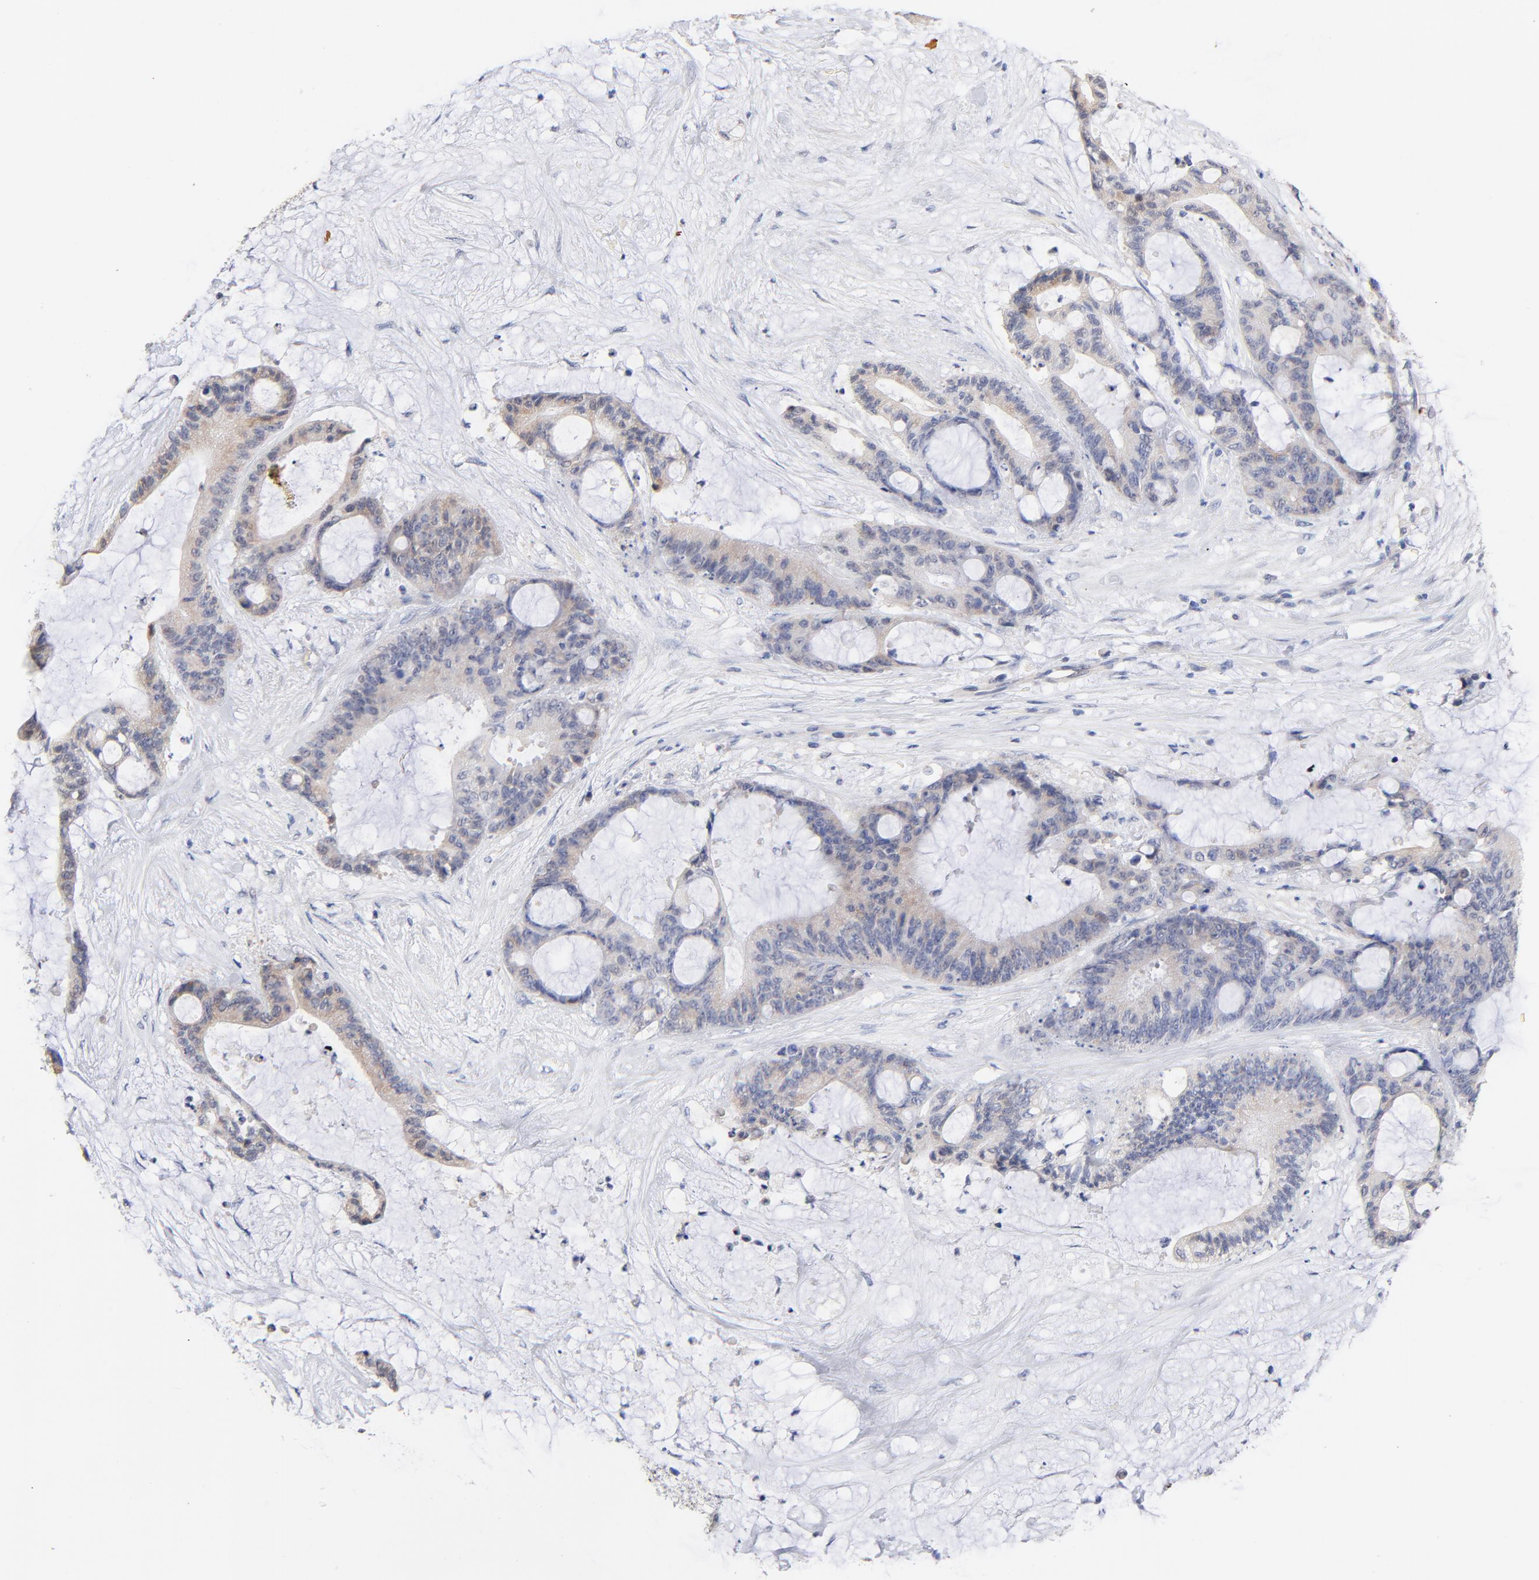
{"staining": {"intensity": "weak", "quantity": "25%-75%", "location": "cytoplasmic/membranous"}, "tissue": "liver cancer", "cell_type": "Tumor cells", "image_type": "cancer", "snomed": [{"axis": "morphology", "description": "Cholangiocarcinoma"}, {"axis": "topography", "description": "Liver"}], "caption": "High-power microscopy captured an immunohistochemistry micrograph of liver cancer (cholangiocarcinoma), revealing weak cytoplasmic/membranous expression in about 25%-75% of tumor cells.", "gene": "TWNK", "patient": {"sex": "female", "age": 73}}